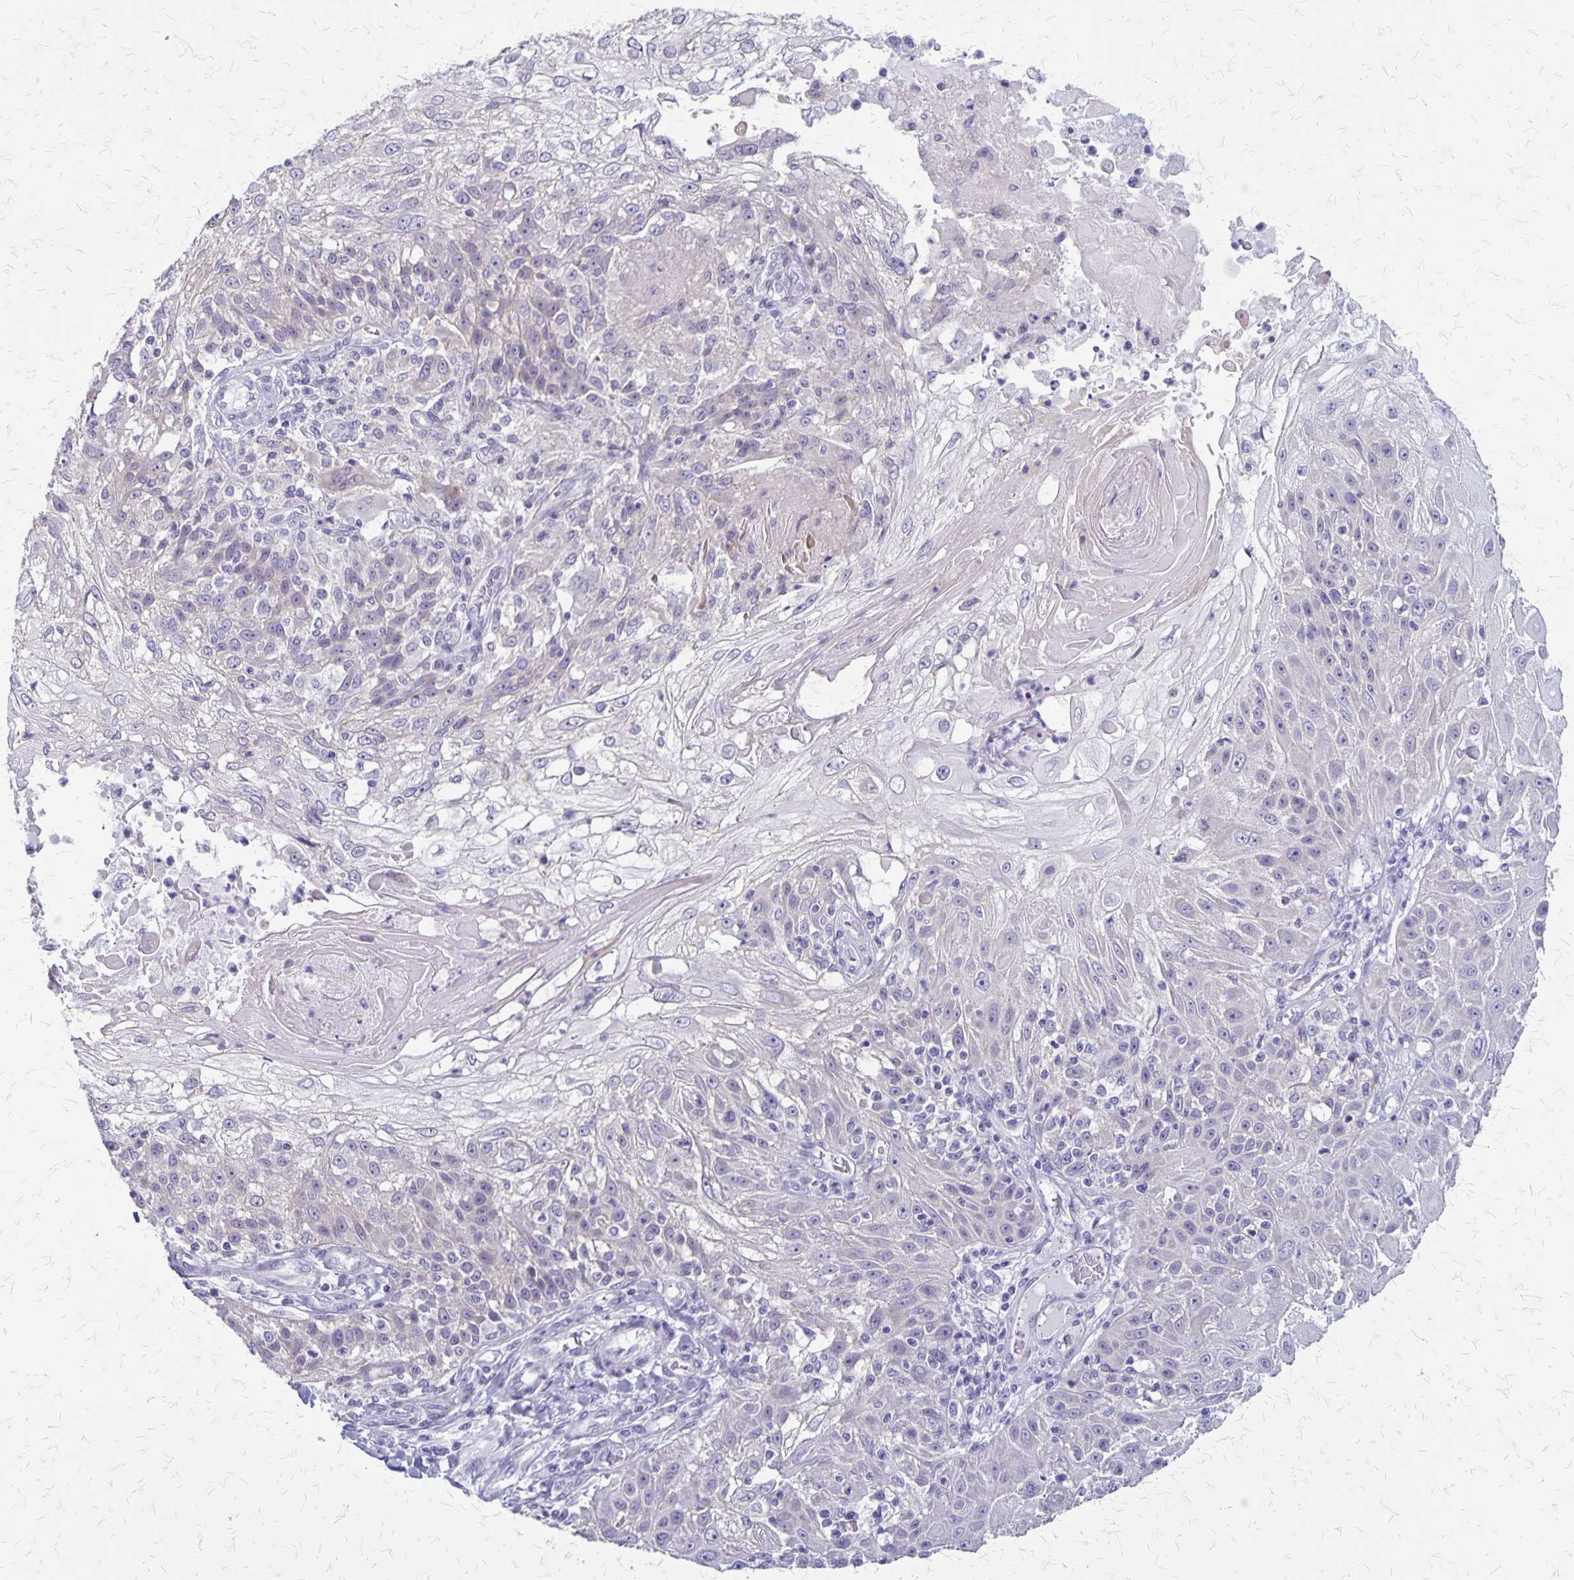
{"staining": {"intensity": "negative", "quantity": "none", "location": "none"}, "tissue": "skin cancer", "cell_type": "Tumor cells", "image_type": "cancer", "snomed": [{"axis": "morphology", "description": "Normal tissue, NOS"}, {"axis": "morphology", "description": "Squamous cell carcinoma, NOS"}, {"axis": "topography", "description": "Skin"}], "caption": "Tumor cells are negative for protein expression in human skin cancer.", "gene": "PLXNB3", "patient": {"sex": "female", "age": 83}}